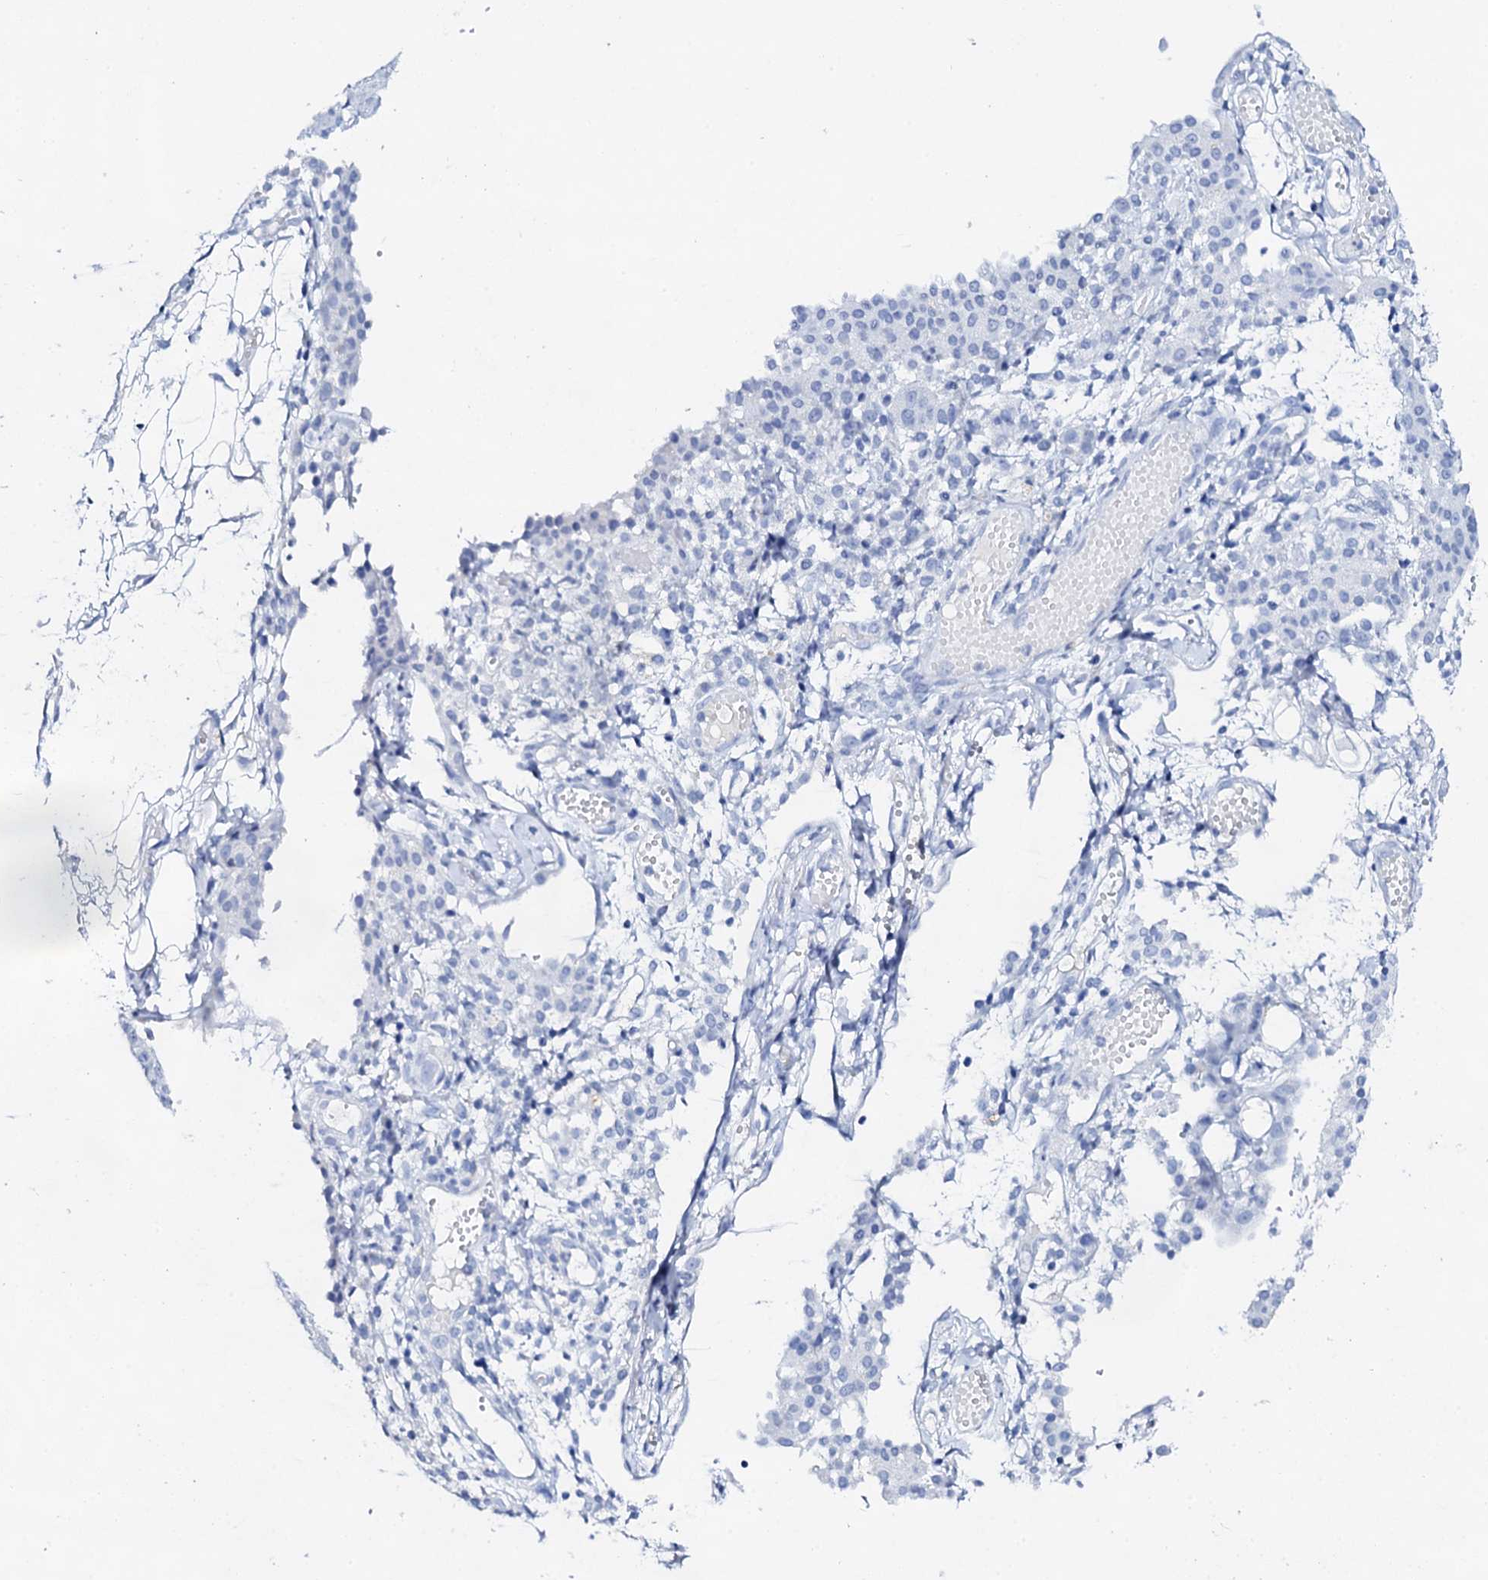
{"staining": {"intensity": "negative", "quantity": "none", "location": "none"}, "tissue": "ovarian cancer", "cell_type": "Tumor cells", "image_type": "cancer", "snomed": [{"axis": "morphology", "description": "Carcinoma, endometroid"}, {"axis": "topography", "description": "Ovary"}], "caption": "This is an immunohistochemistry (IHC) image of ovarian cancer. There is no expression in tumor cells.", "gene": "FBXL16", "patient": {"sex": "female", "age": 42}}